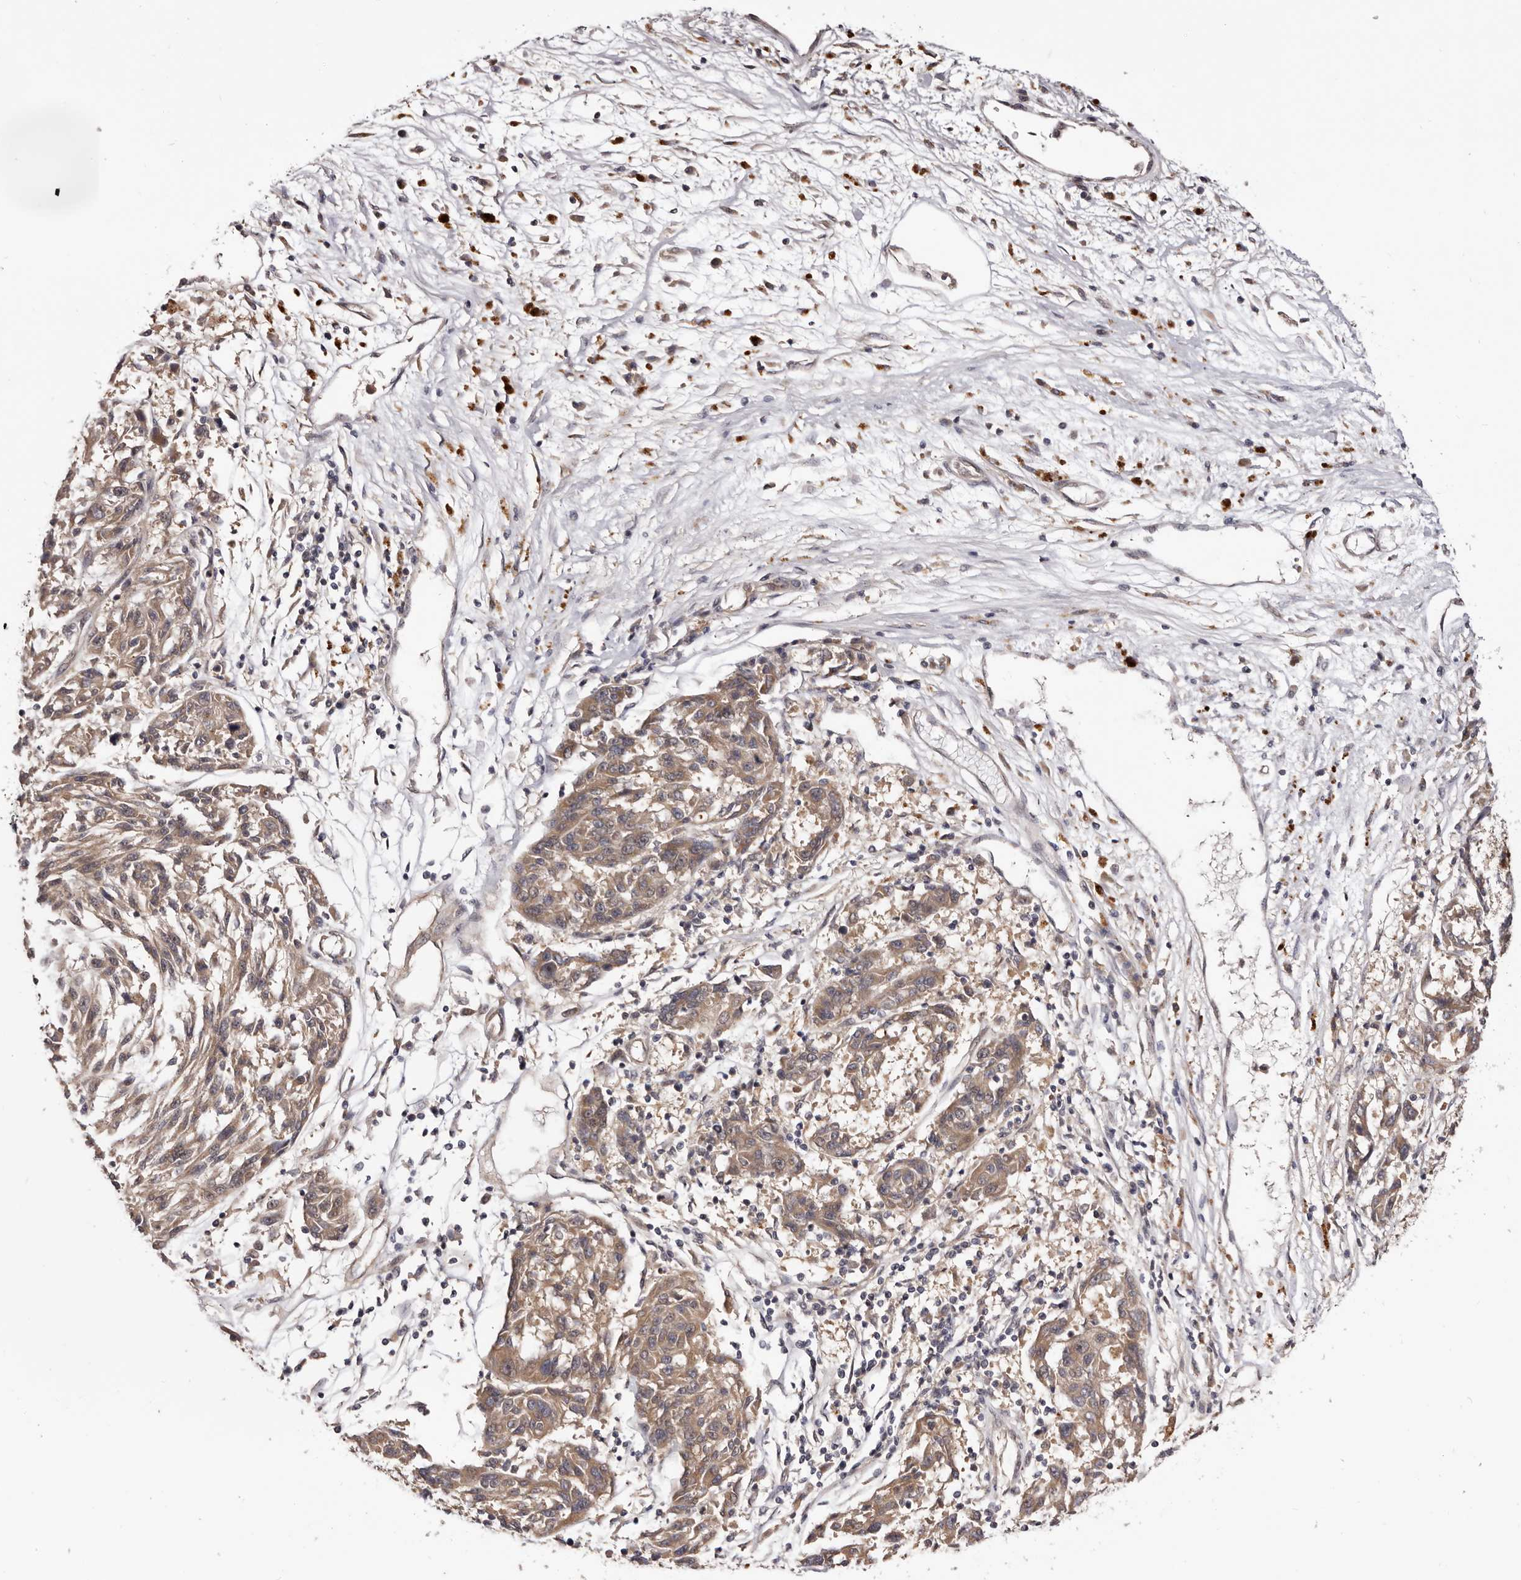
{"staining": {"intensity": "weak", "quantity": ">75%", "location": "cytoplasmic/membranous"}, "tissue": "melanoma", "cell_type": "Tumor cells", "image_type": "cancer", "snomed": [{"axis": "morphology", "description": "Malignant melanoma, NOS"}, {"axis": "topography", "description": "Skin"}], "caption": "A brown stain labels weak cytoplasmic/membranous positivity of a protein in melanoma tumor cells.", "gene": "MDP1", "patient": {"sex": "male", "age": 53}}